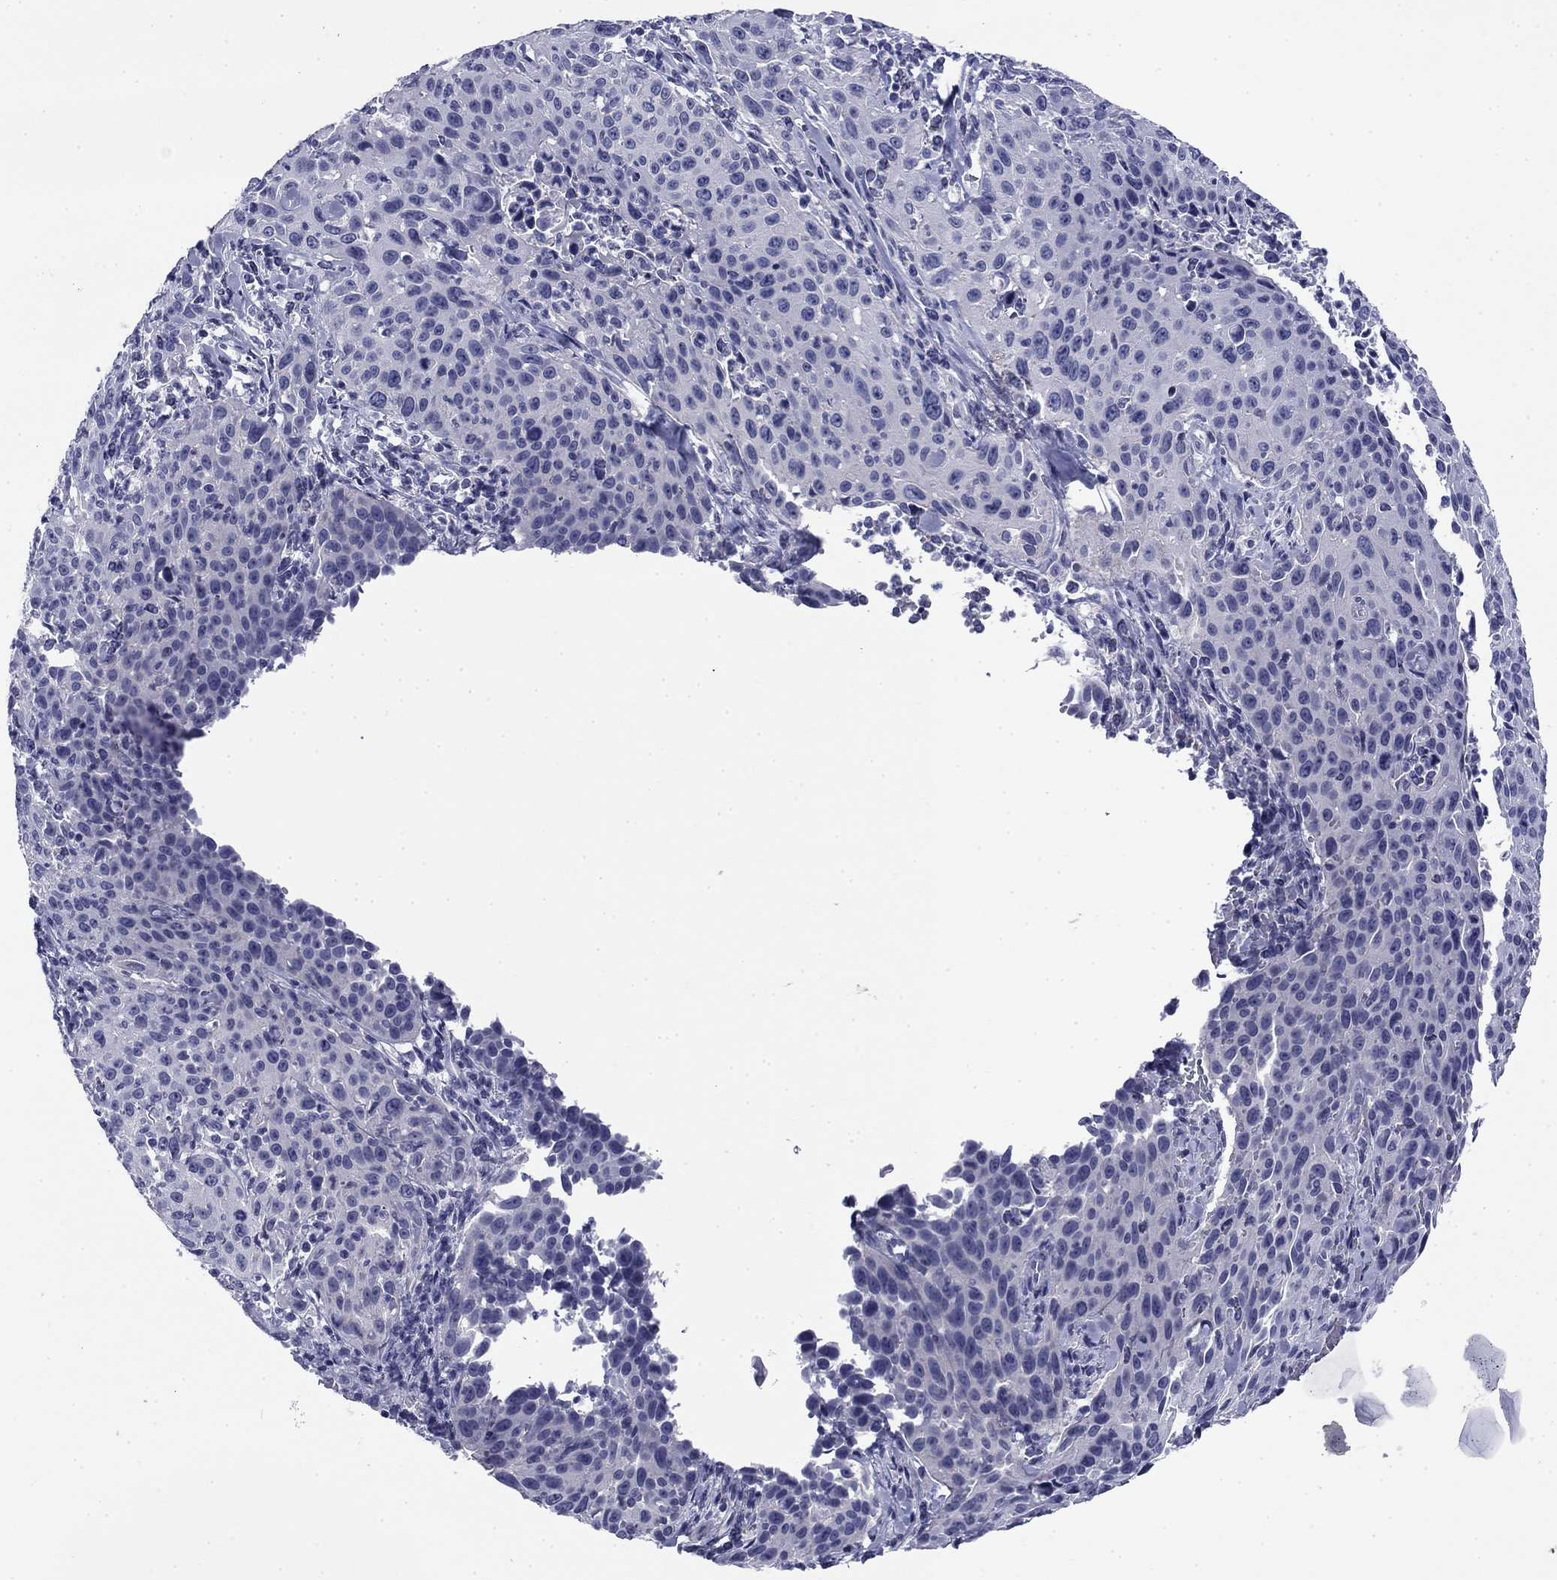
{"staining": {"intensity": "negative", "quantity": "none", "location": "none"}, "tissue": "cervical cancer", "cell_type": "Tumor cells", "image_type": "cancer", "snomed": [{"axis": "morphology", "description": "Squamous cell carcinoma, NOS"}, {"axis": "topography", "description": "Cervix"}], "caption": "A micrograph of cervical cancer (squamous cell carcinoma) stained for a protein exhibits no brown staining in tumor cells.", "gene": "ABCC2", "patient": {"sex": "female", "age": 26}}